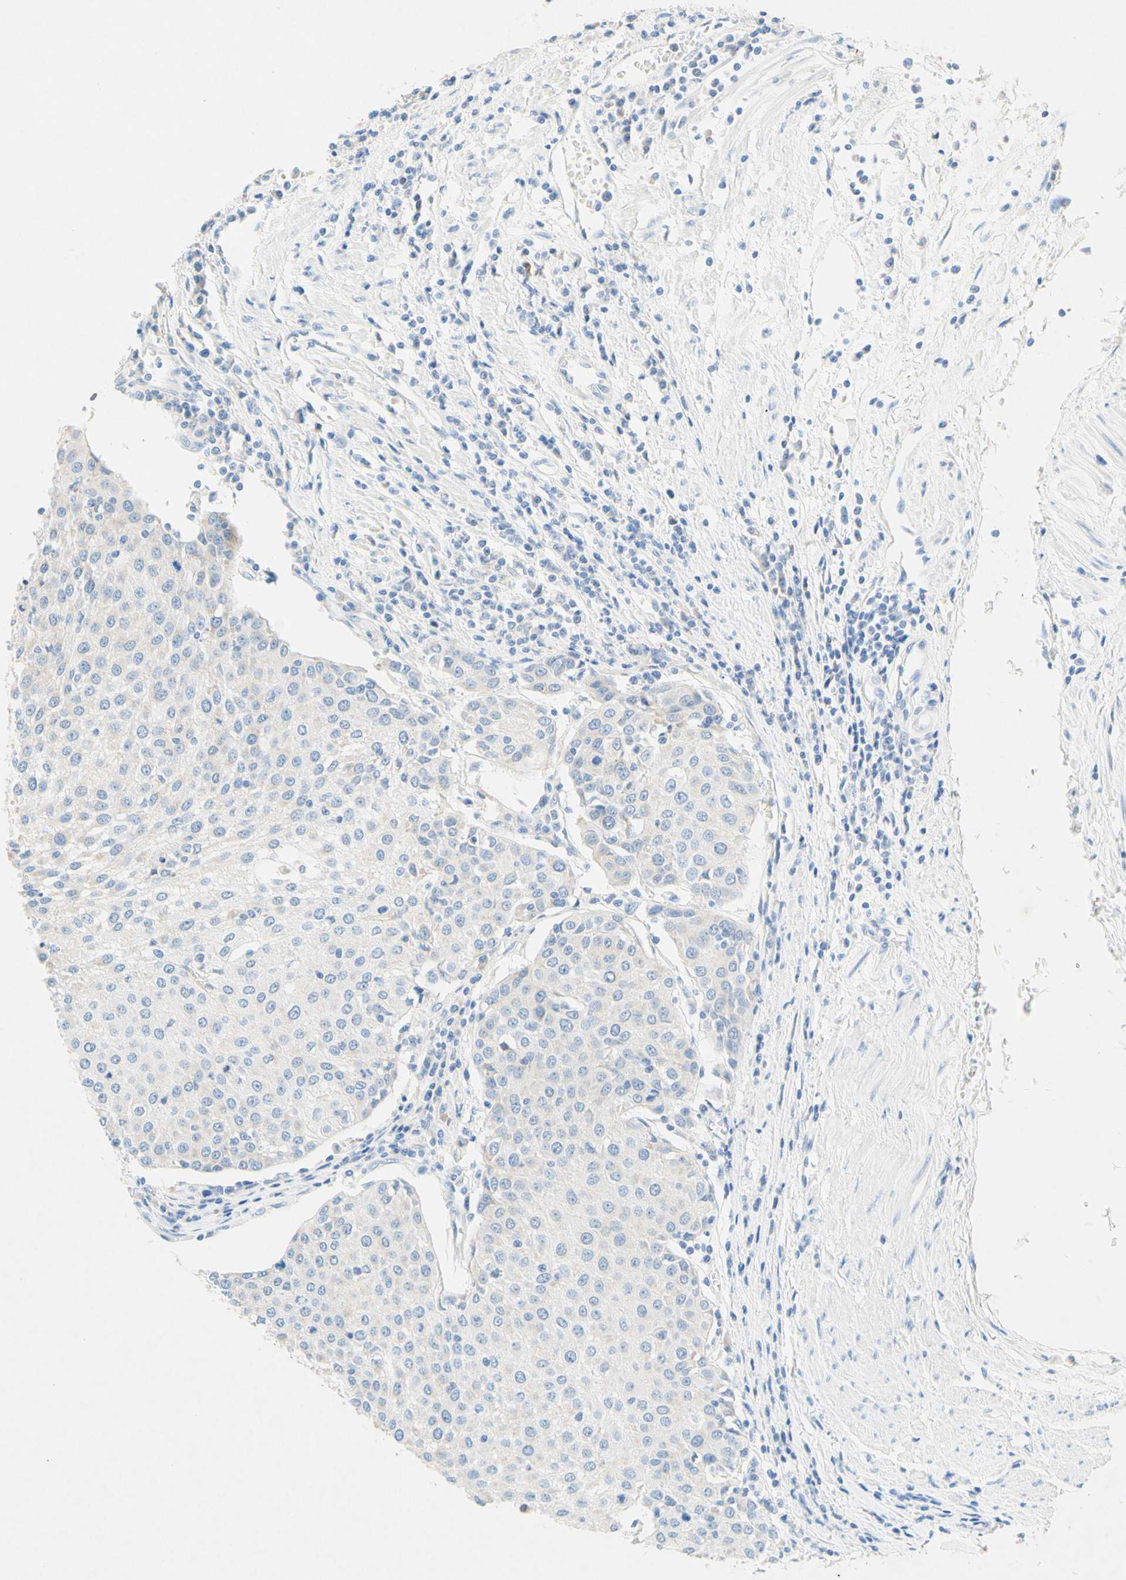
{"staining": {"intensity": "negative", "quantity": "none", "location": "none"}, "tissue": "urothelial cancer", "cell_type": "Tumor cells", "image_type": "cancer", "snomed": [{"axis": "morphology", "description": "Urothelial carcinoma, High grade"}, {"axis": "topography", "description": "Urinary bladder"}], "caption": "Protein analysis of high-grade urothelial carcinoma reveals no significant positivity in tumor cells.", "gene": "SLC46A1", "patient": {"sex": "female", "age": 85}}